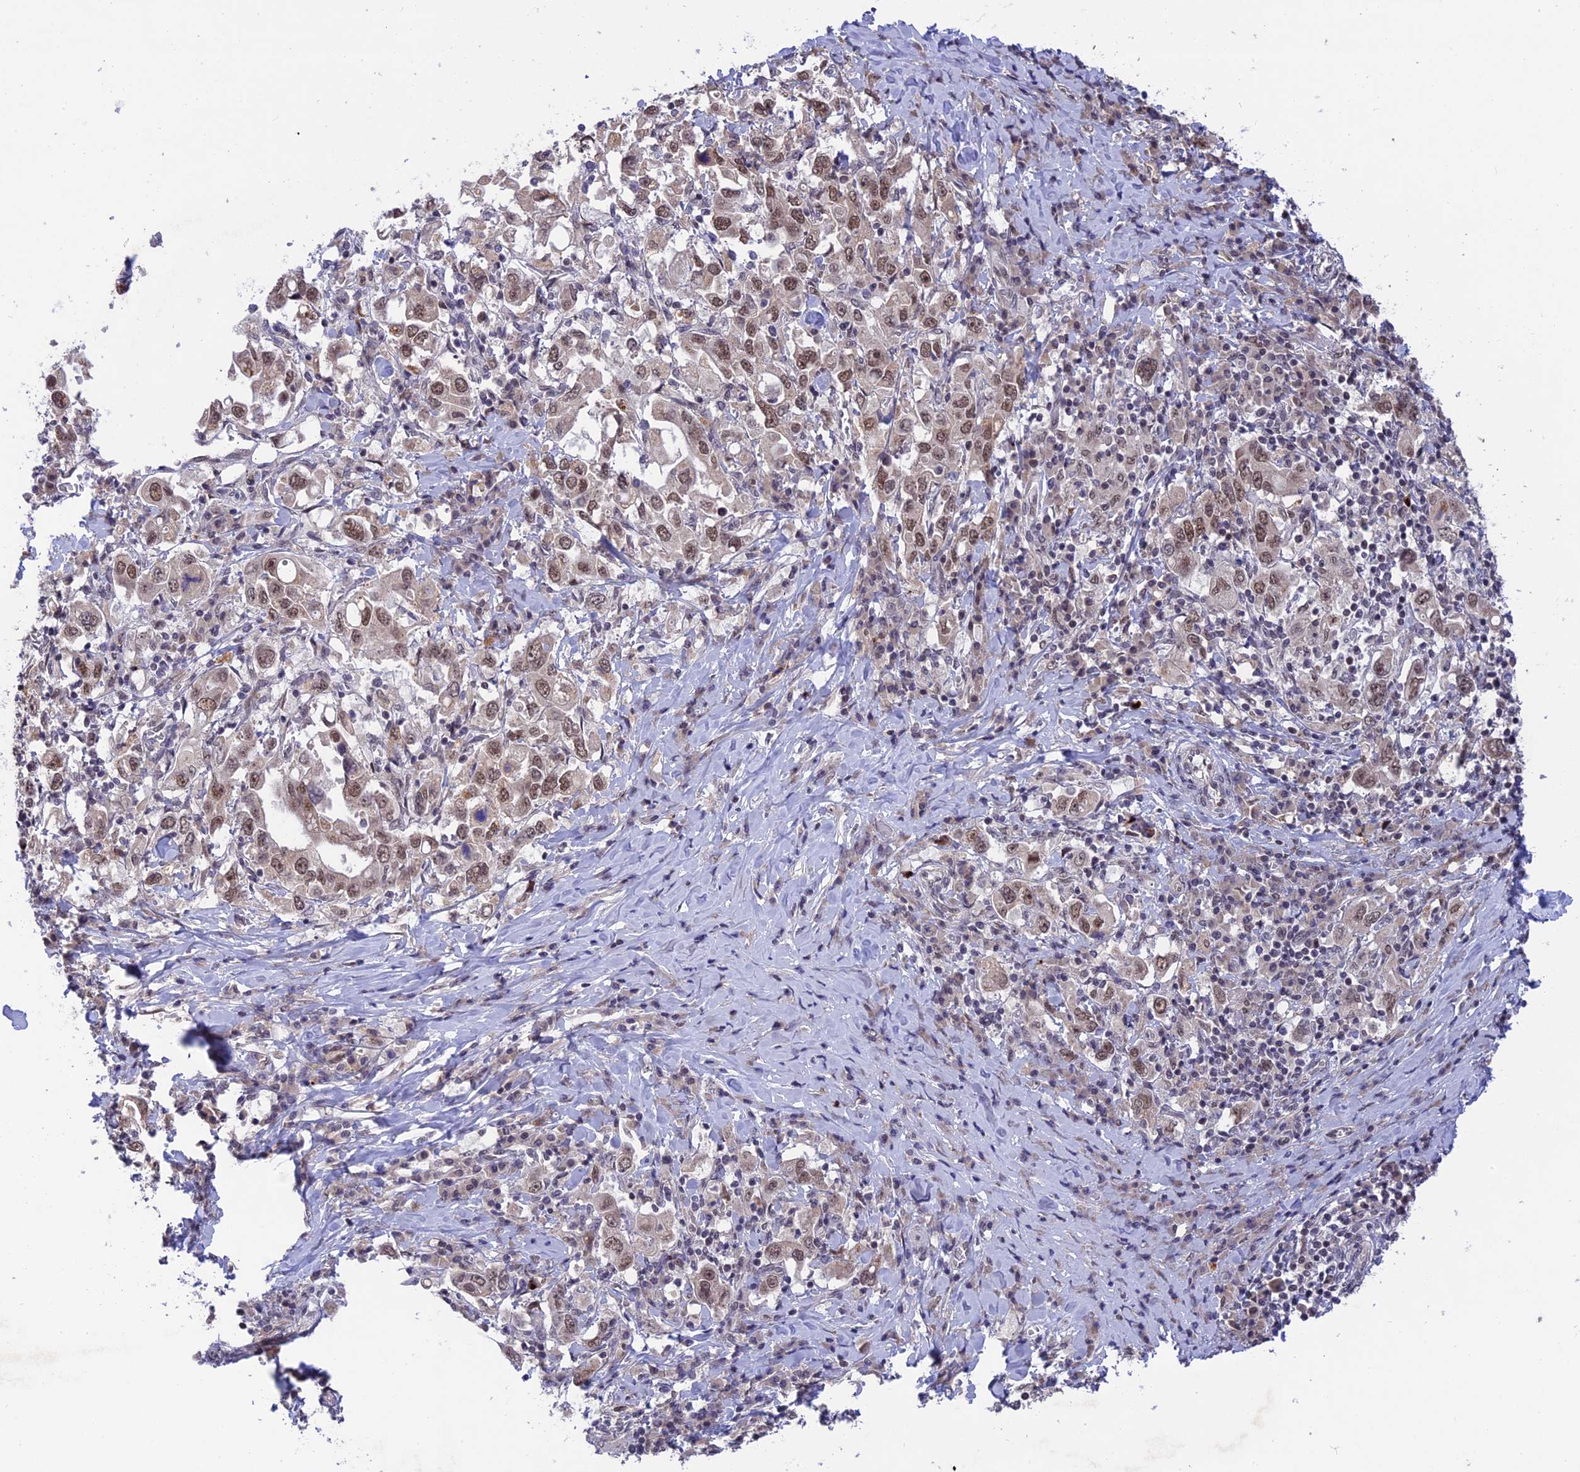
{"staining": {"intensity": "moderate", "quantity": ">75%", "location": "nuclear"}, "tissue": "stomach cancer", "cell_type": "Tumor cells", "image_type": "cancer", "snomed": [{"axis": "morphology", "description": "Adenocarcinoma, NOS"}, {"axis": "topography", "description": "Stomach, upper"}], "caption": "Stomach cancer (adenocarcinoma) tissue shows moderate nuclear staining in approximately >75% of tumor cells, visualized by immunohistochemistry.", "gene": "POLR2C", "patient": {"sex": "male", "age": 62}}